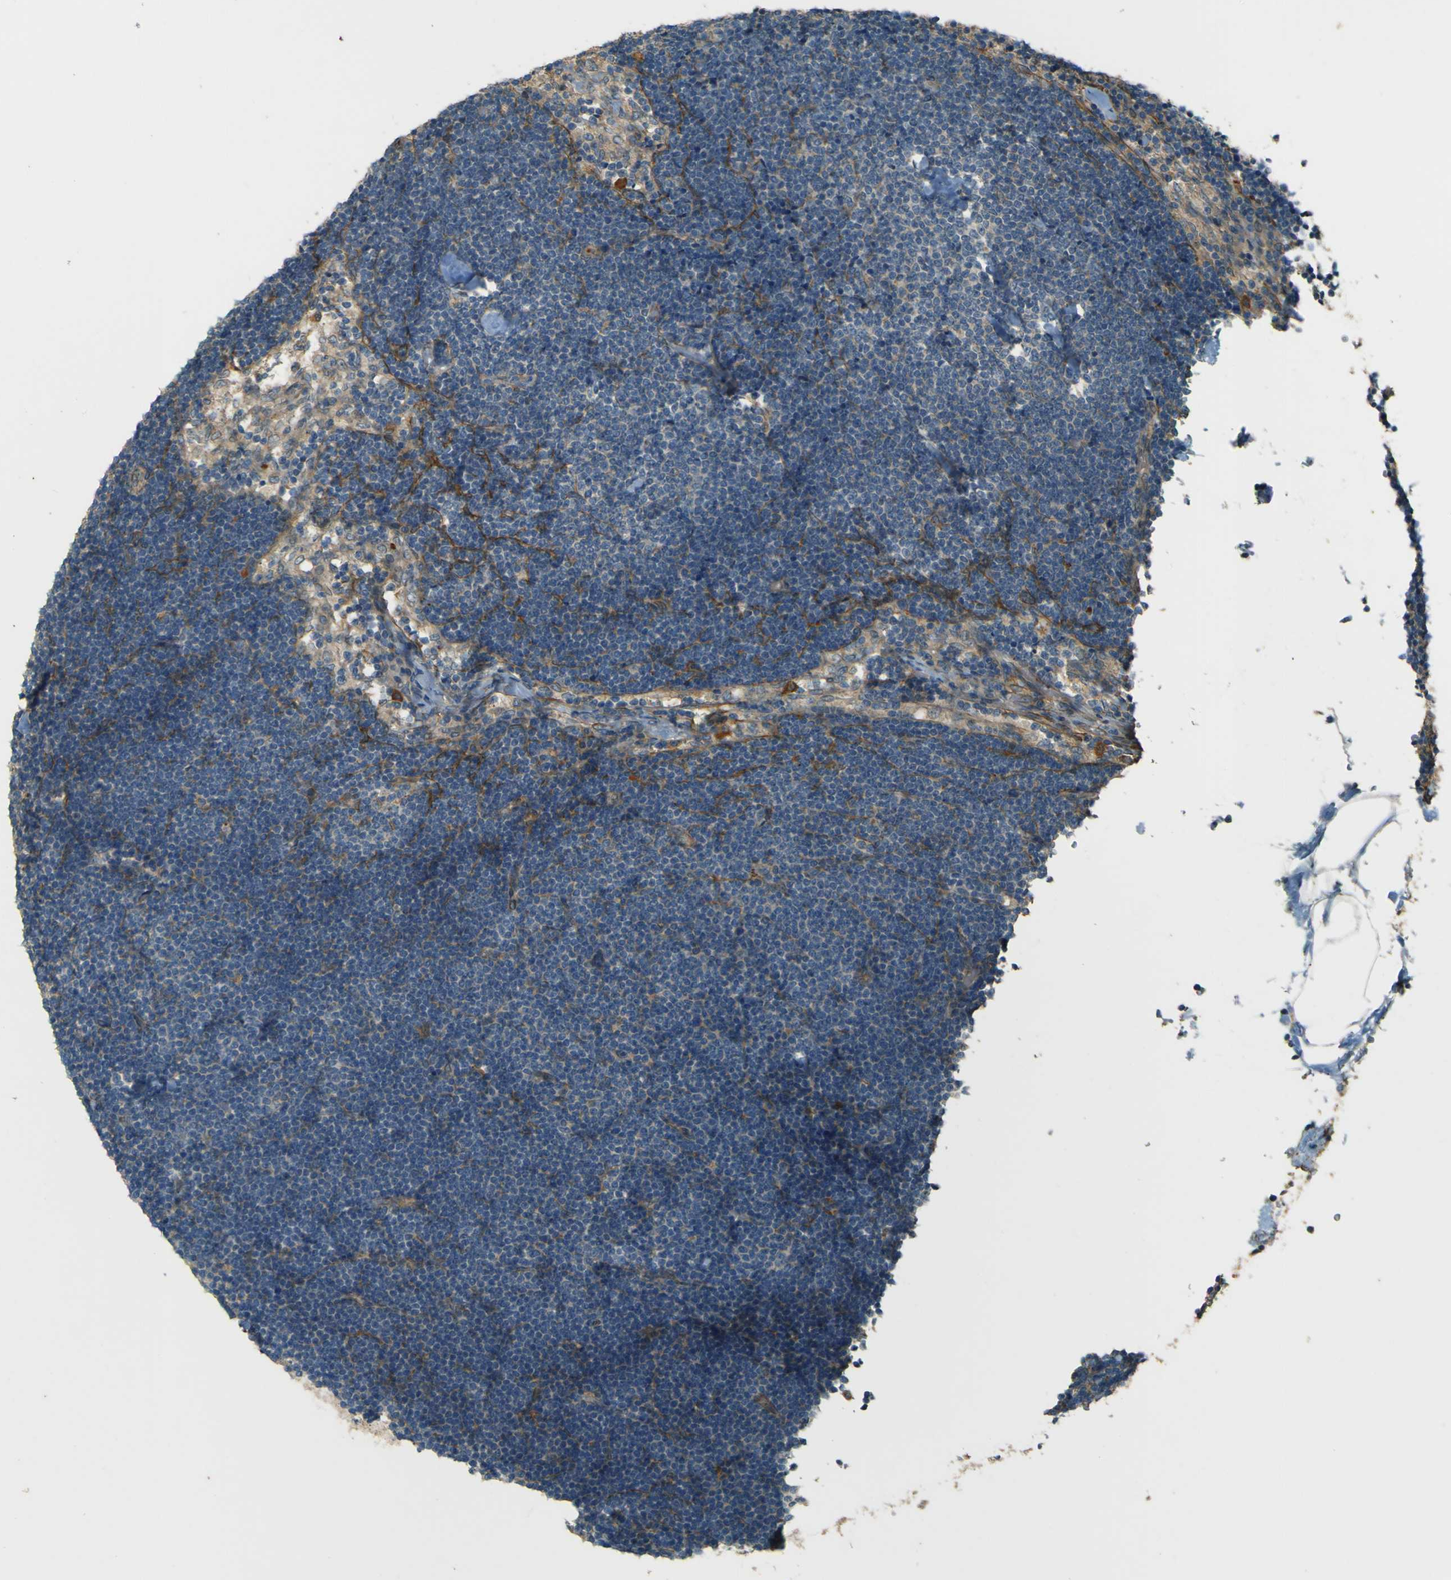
{"staining": {"intensity": "weak", "quantity": "<25%", "location": "cytoplasmic/membranous"}, "tissue": "lymph node", "cell_type": "Germinal center cells", "image_type": "normal", "snomed": [{"axis": "morphology", "description": "Normal tissue, NOS"}, {"axis": "topography", "description": "Lymph node"}], "caption": "The image displays no significant expression in germinal center cells of lymph node. (Stains: DAB (3,3'-diaminobenzidine) IHC with hematoxylin counter stain, Microscopy: brightfield microscopy at high magnification).", "gene": "NEXN", "patient": {"sex": "male", "age": 63}}